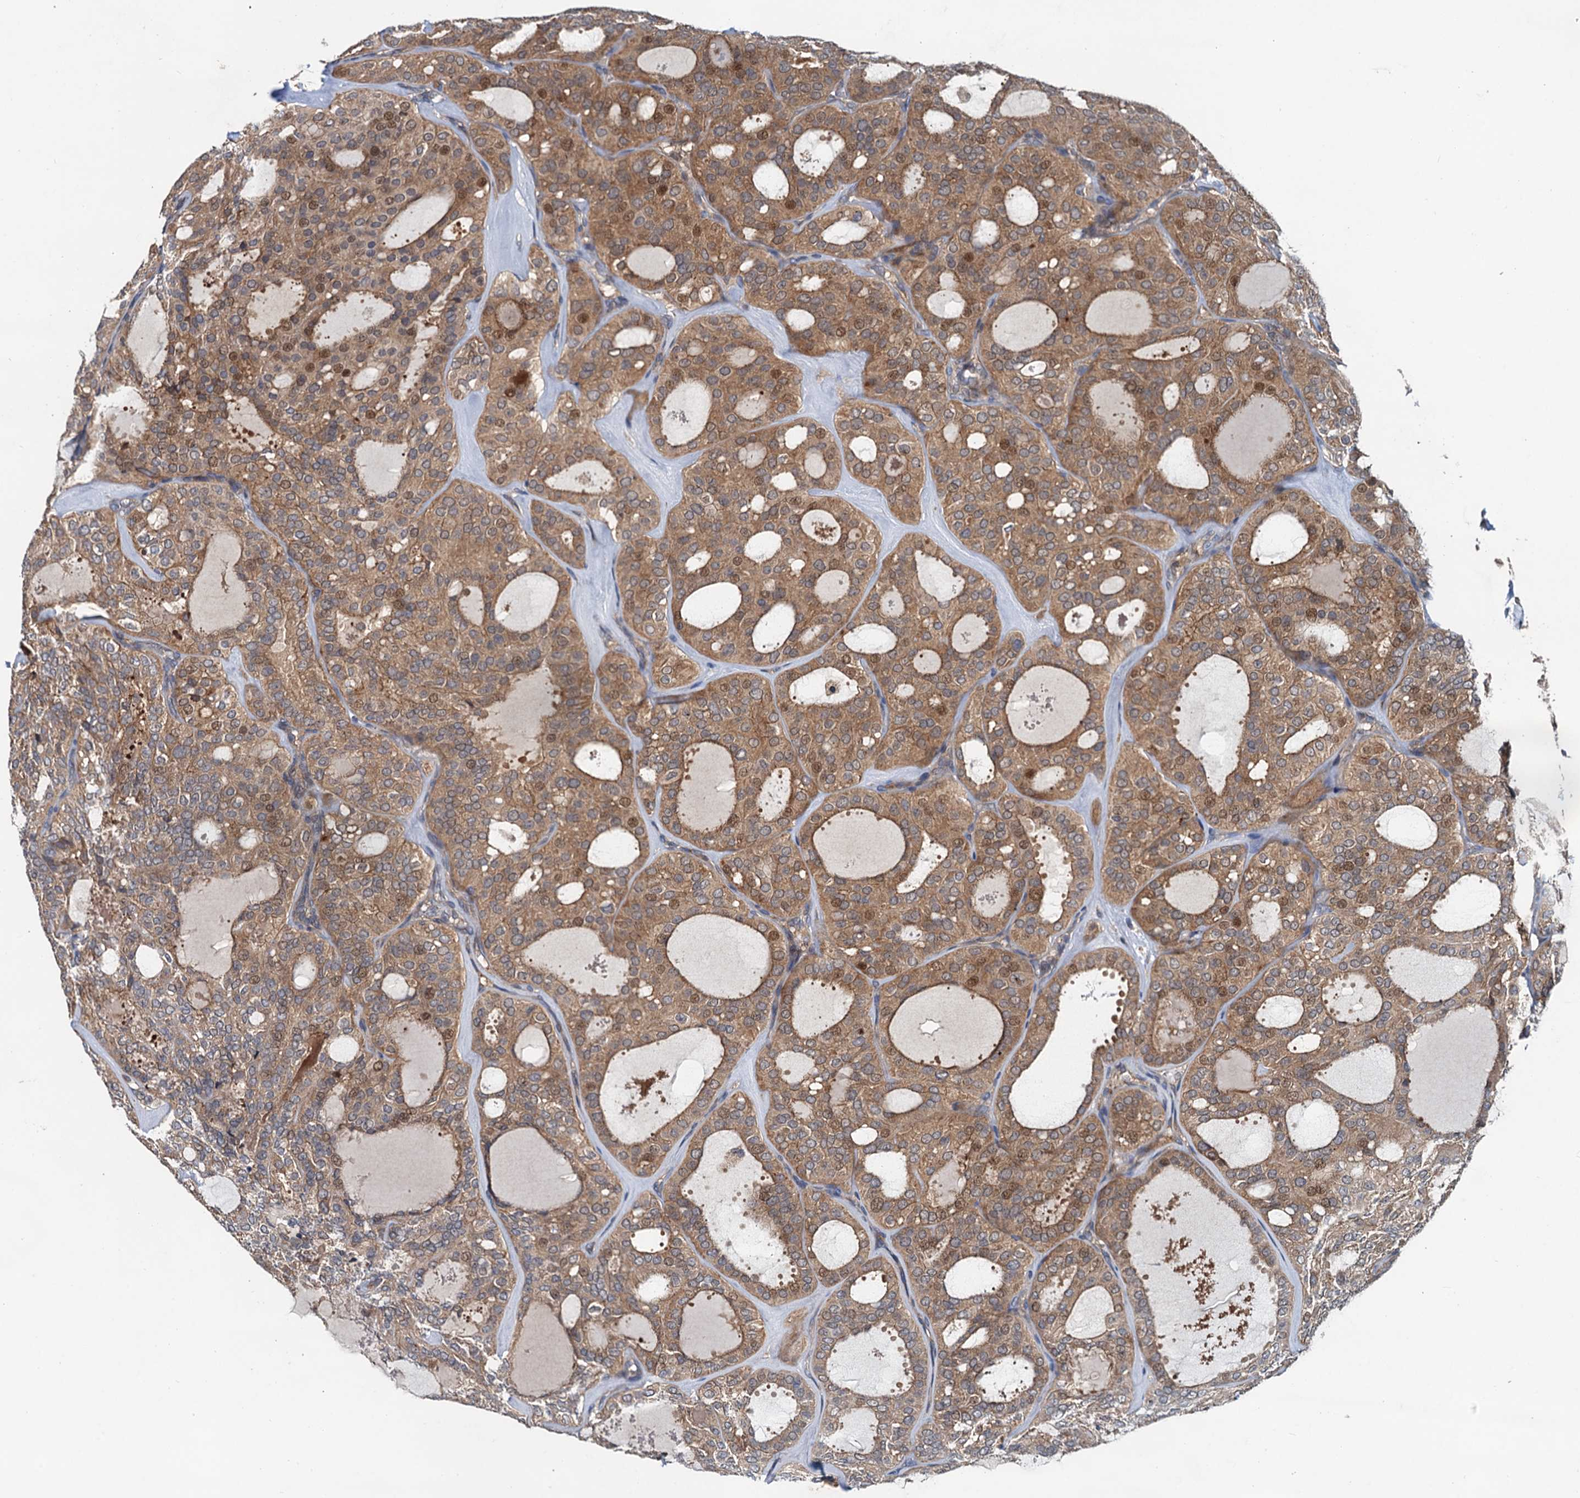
{"staining": {"intensity": "moderate", "quantity": ">75%", "location": "cytoplasmic/membranous,nuclear"}, "tissue": "thyroid cancer", "cell_type": "Tumor cells", "image_type": "cancer", "snomed": [{"axis": "morphology", "description": "Follicular adenoma carcinoma, NOS"}, {"axis": "topography", "description": "Thyroid gland"}], "caption": "Thyroid cancer tissue reveals moderate cytoplasmic/membranous and nuclear positivity in about >75% of tumor cells", "gene": "EFL1", "patient": {"sex": "male", "age": 75}}